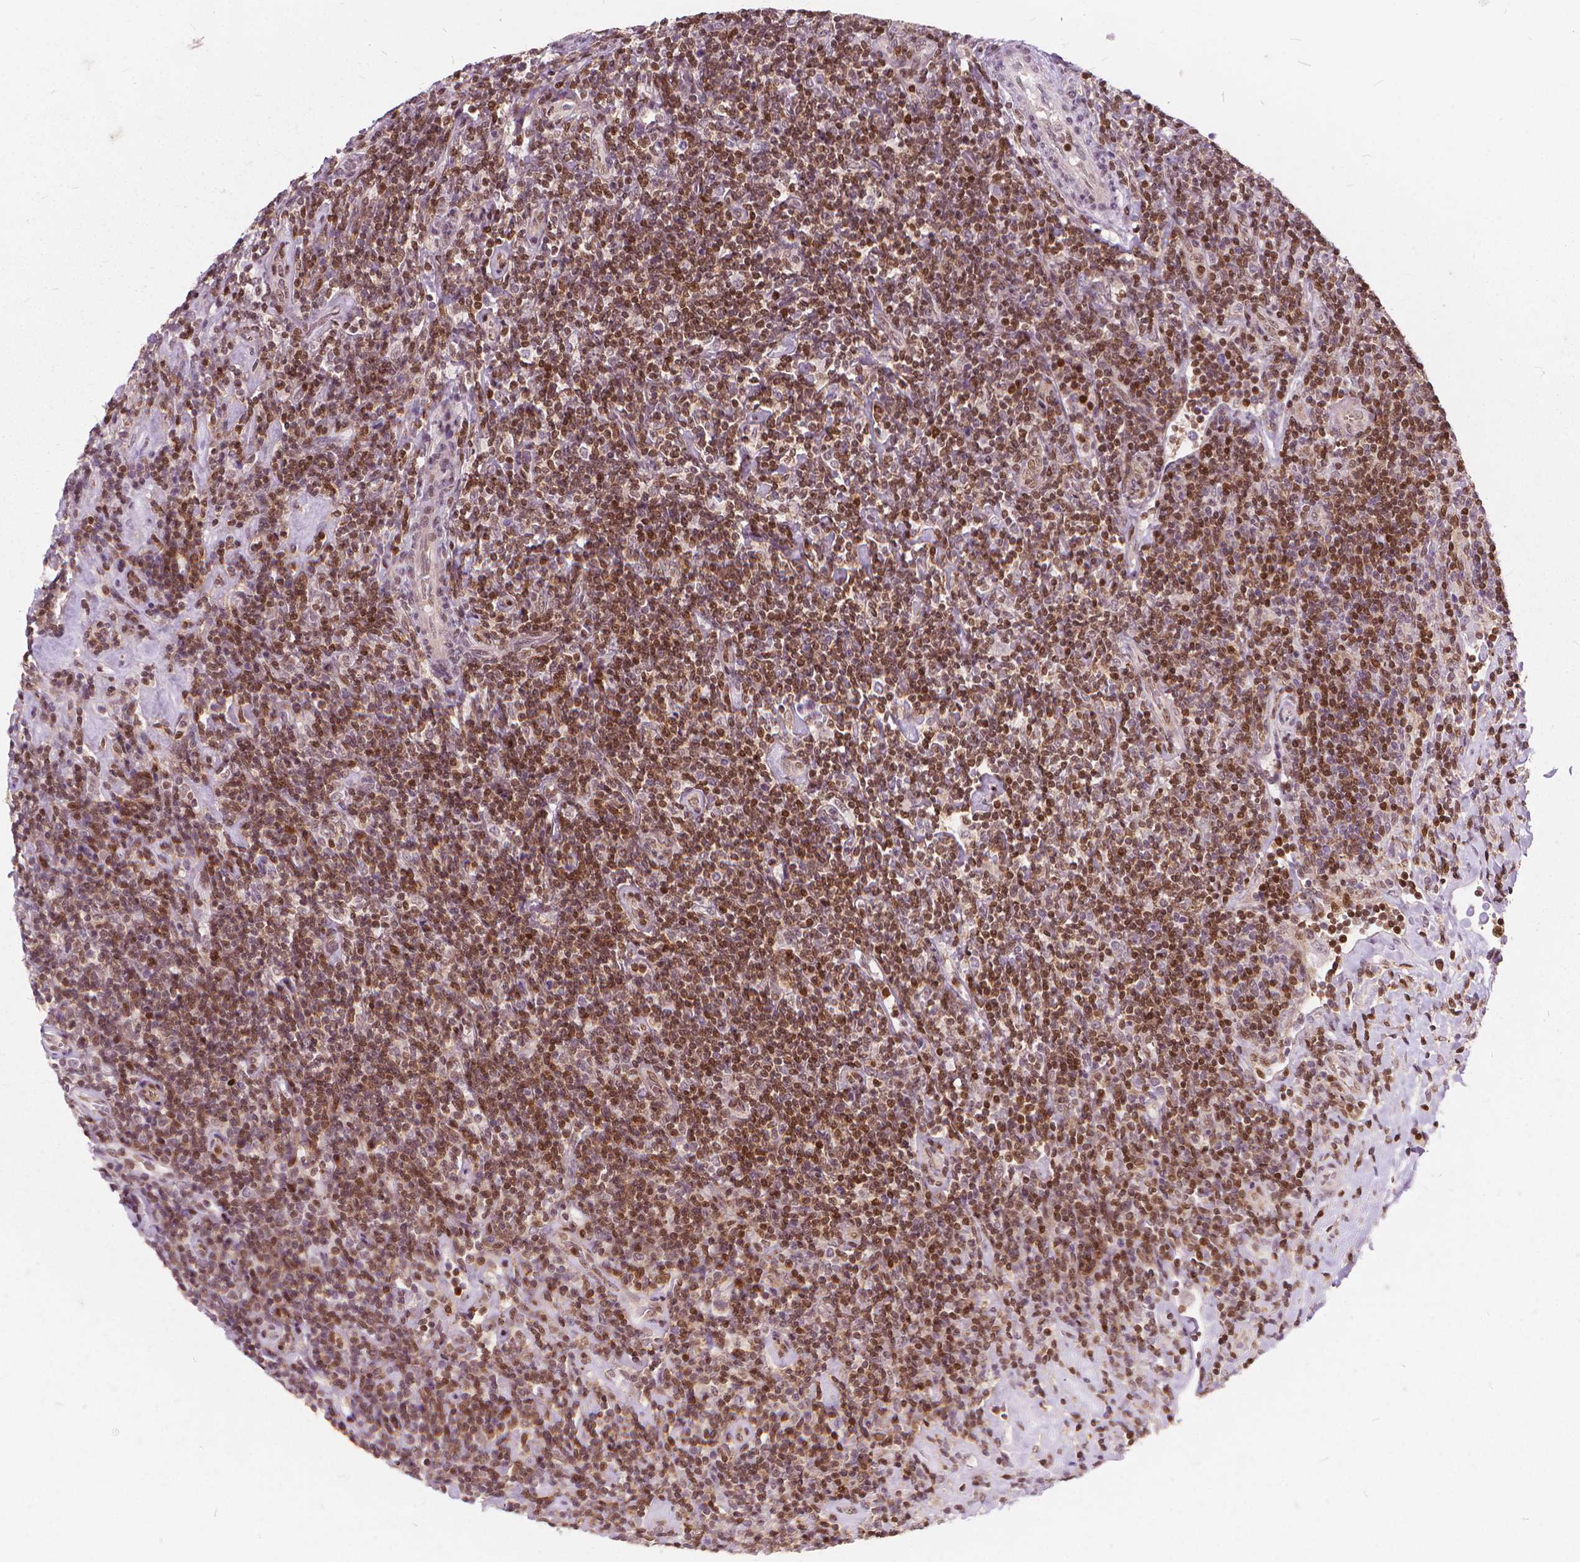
{"staining": {"intensity": "negative", "quantity": "none", "location": "none"}, "tissue": "lymphoma", "cell_type": "Tumor cells", "image_type": "cancer", "snomed": [{"axis": "morphology", "description": "Hodgkin's disease, NOS"}, {"axis": "topography", "description": "Lymph node"}], "caption": "Tumor cells show no significant expression in lymphoma. (Immunohistochemistry (ihc), brightfield microscopy, high magnification).", "gene": "STAT5B", "patient": {"sex": "male", "age": 40}}